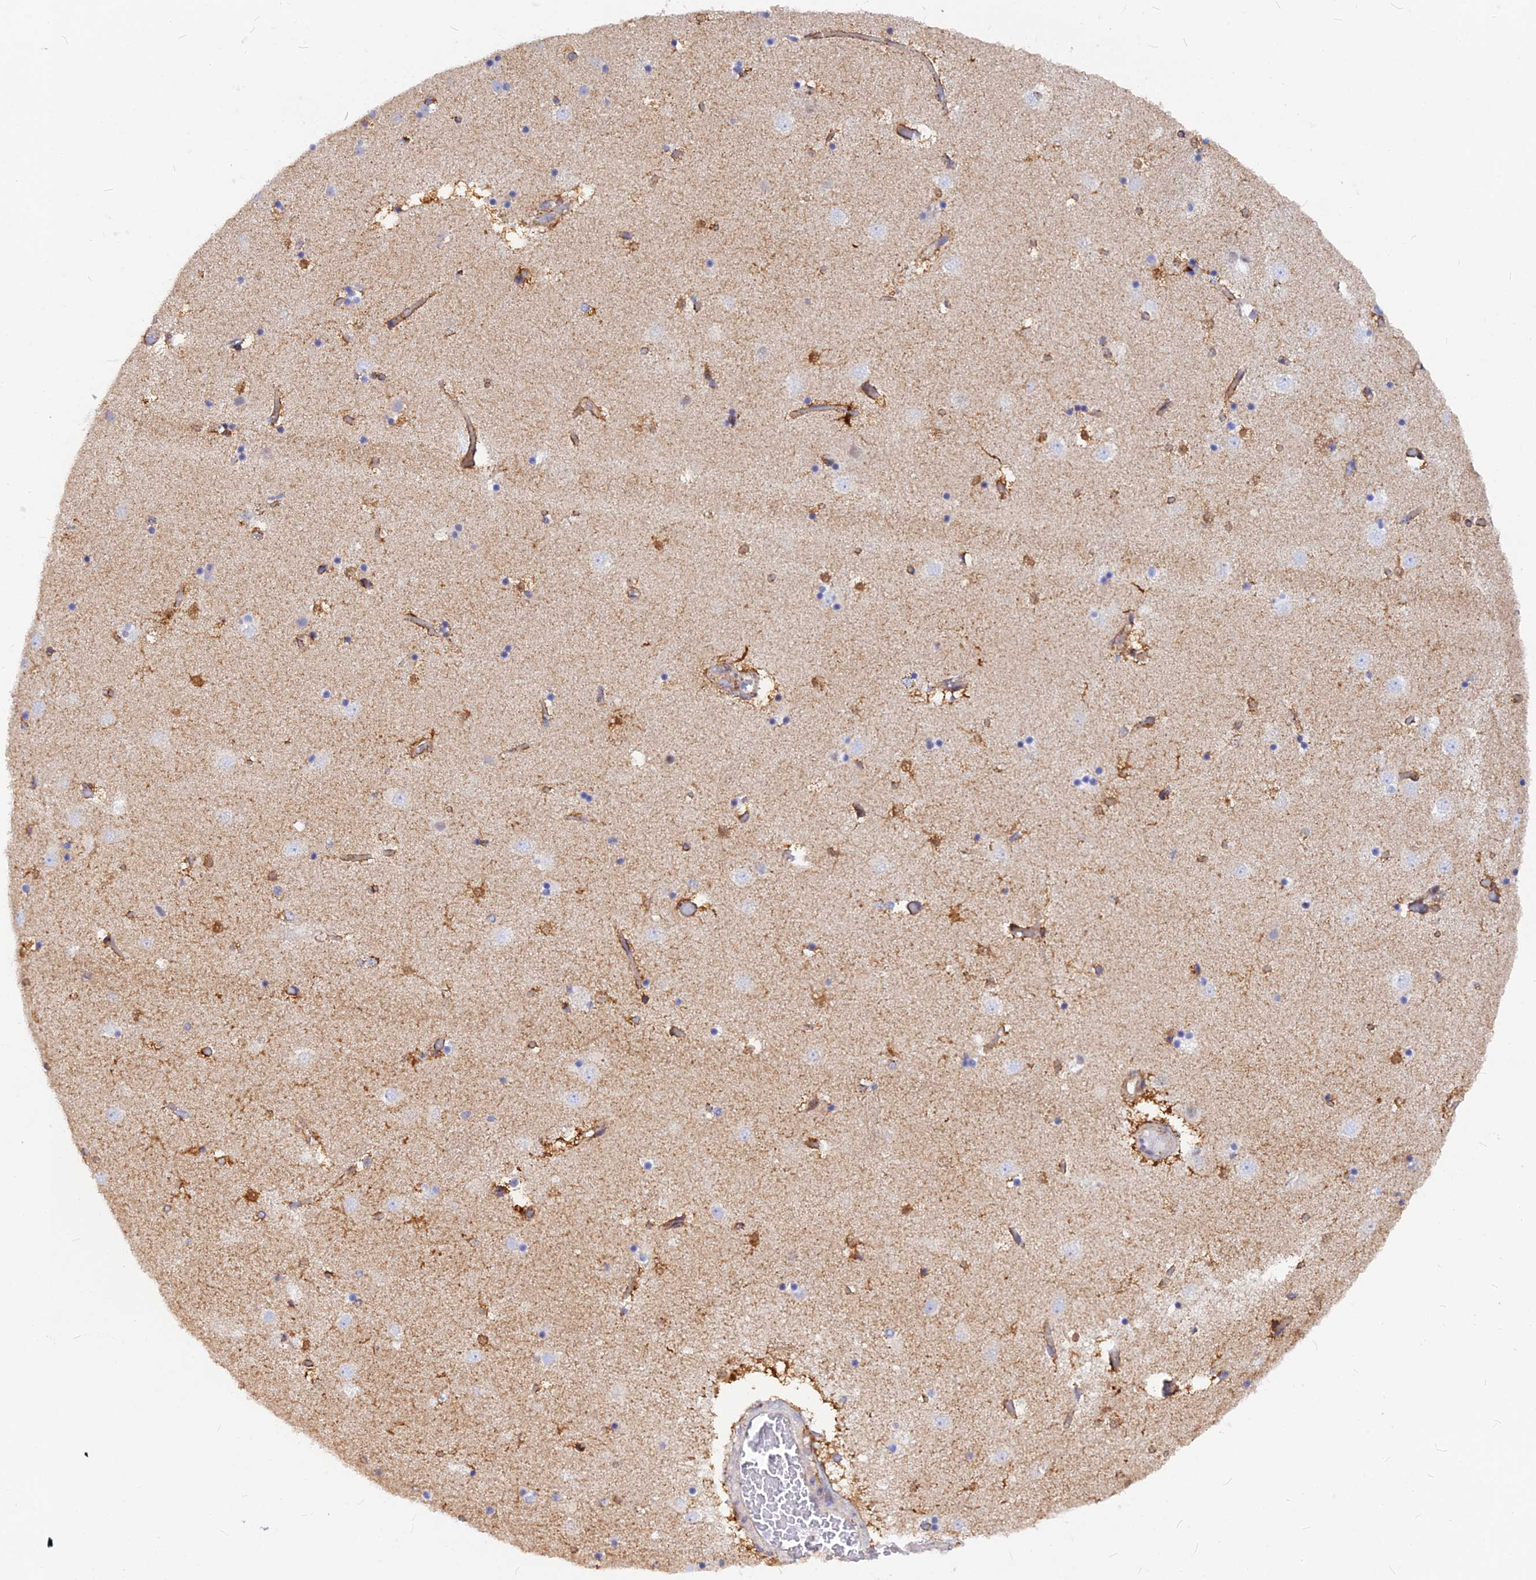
{"staining": {"intensity": "moderate", "quantity": "<25%", "location": "cytoplasmic/membranous"}, "tissue": "caudate", "cell_type": "Glial cells", "image_type": "normal", "snomed": [{"axis": "morphology", "description": "Normal tissue, NOS"}, {"axis": "topography", "description": "Lateral ventricle wall"}], "caption": "Protein staining by IHC reveals moderate cytoplasmic/membranous positivity in about <25% of glial cells in normal caudate.", "gene": "VSTM2L", "patient": {"sex": "female", "age": 52}}